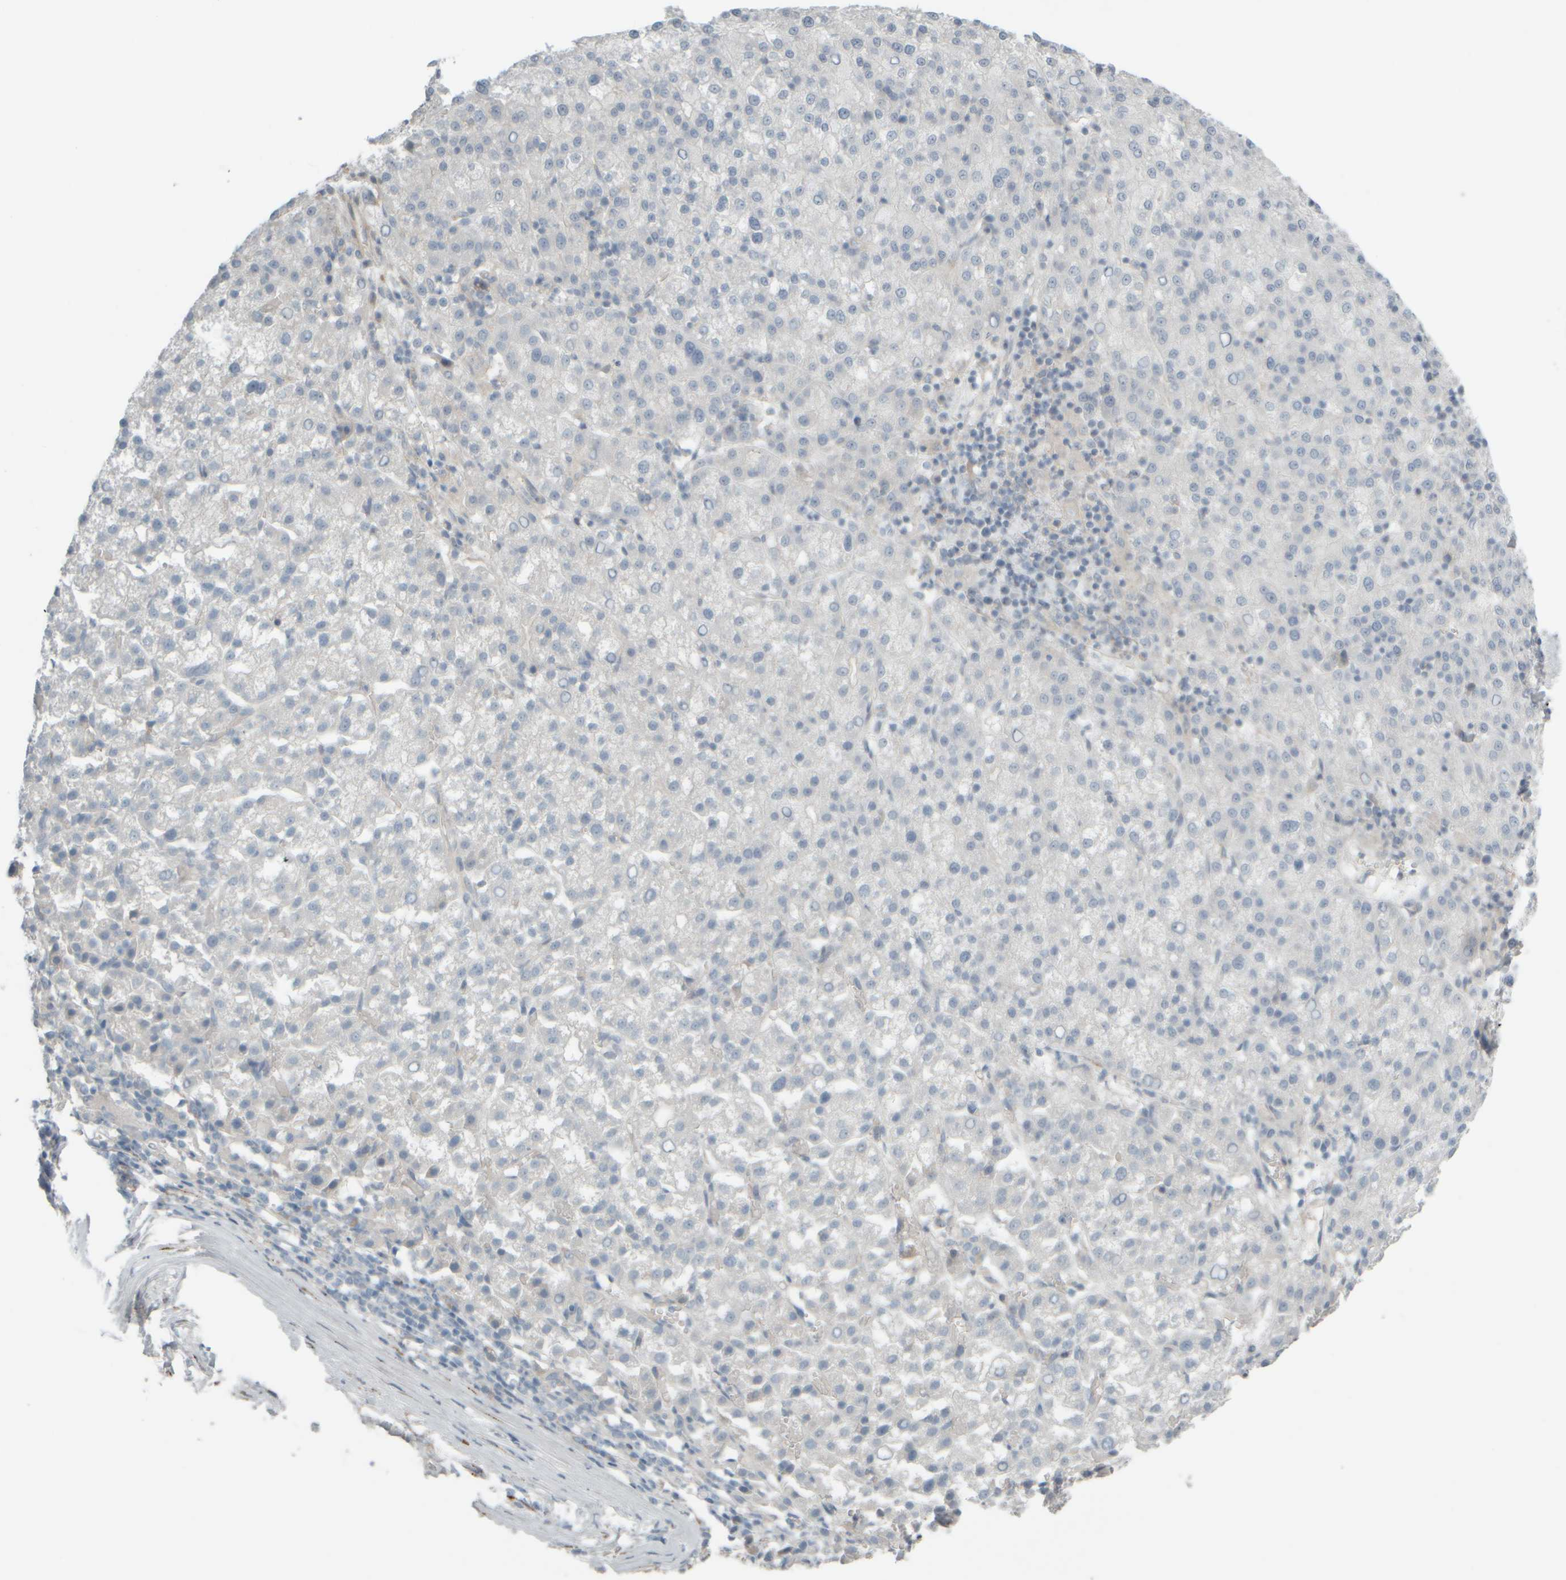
{"staining": {"intensity": "negative", "quantity": "none", "location": "none"}, "tissue": "liver cancer", "cell_type": "Tumor cells", "image_type": "cancer", "snomed": [{"axis": "morphology", "description": "Carcinoma, Hepatocellular, NOS"}, {"axis": "topography", "description": "Liver"}], "caption": "Image shows no significant protein staining in tumor cells of liver cancer.", "gene": "HGS", "patient": {"sex": "female", "age": 58}}